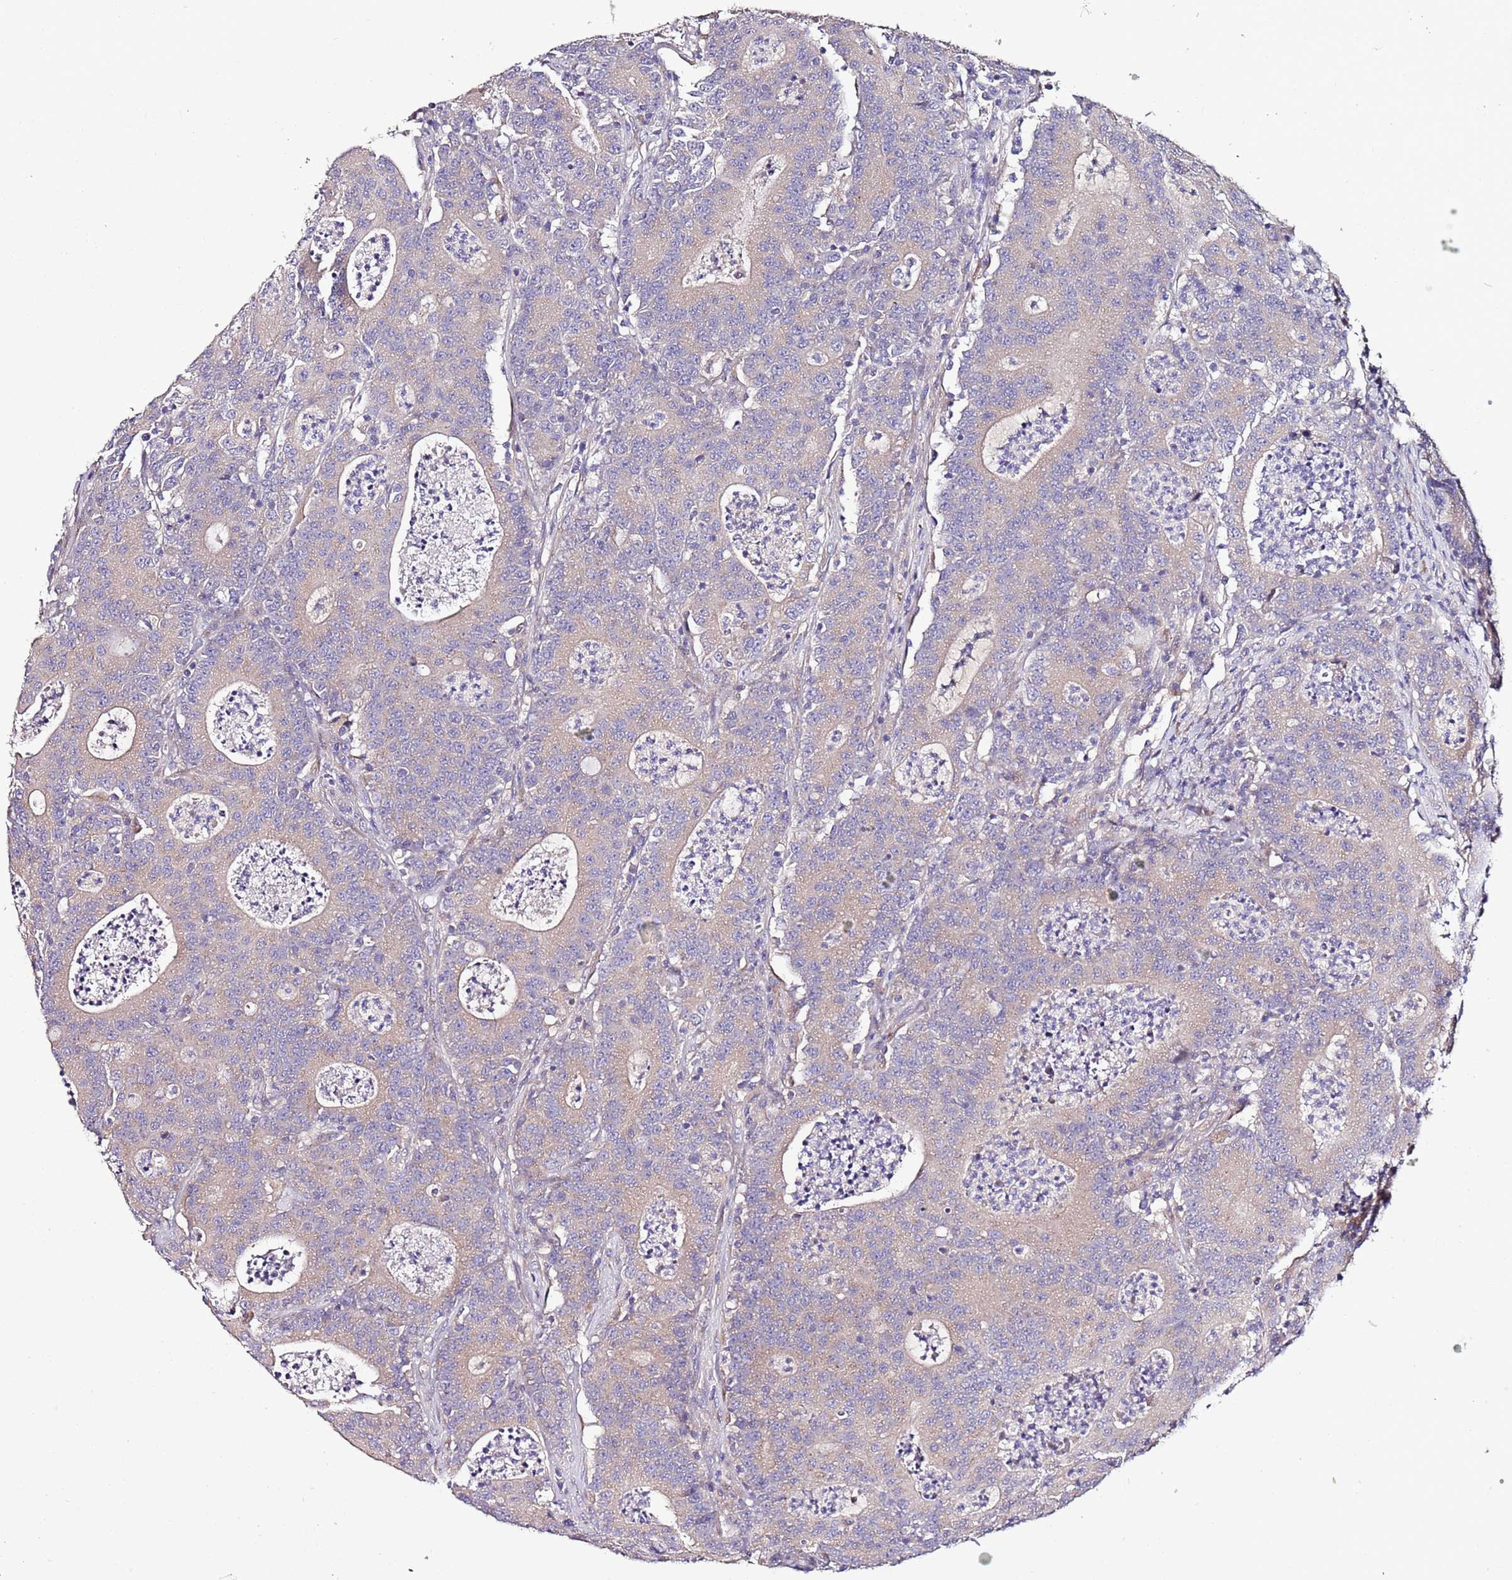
{"staining": {"intensity": "negative", "quantity": "none", "location": "none"}, "tissue": "colorectal cancer", "cell_type": "Tumor cells", "image_type": "cancer", "snomed": [{"axis": "morphology", "description": "Adenocarcinoma, NOS"}, {"axis": "topography", "description": "Colon"}], "caption": "Micrograph shows no protein positivity in tumor cells of colorectal cancer tissue.", "gene": "FAM20A", "patient": {"sex": "male", "age": 83}}